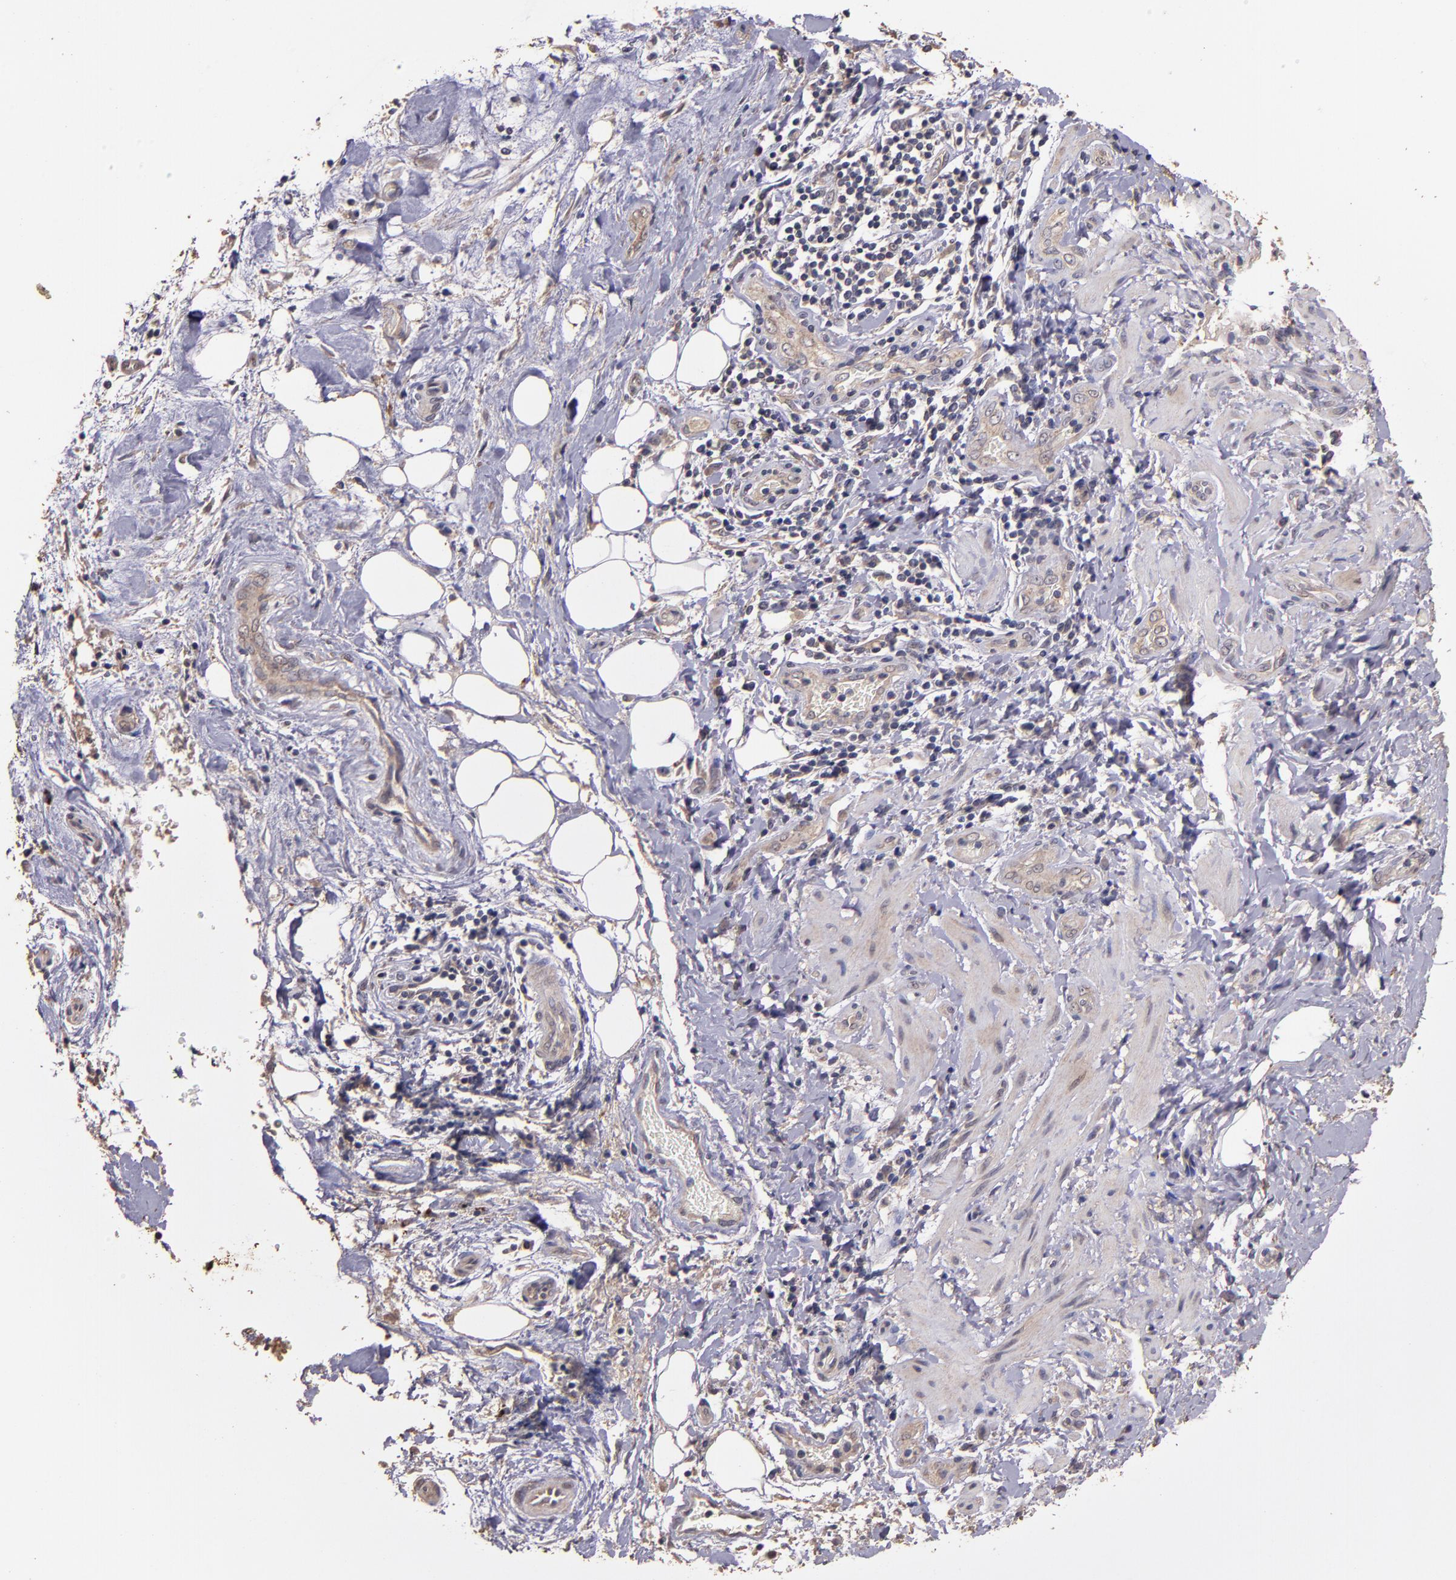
{"staining": {"intensity": "weak", "quantity": ">75%", "location": "cytoplasmic/membranous"}, "tissue": "liver cancer", "cell_type": "Tumor cells", "image_type": "cancer", "snomed": [{"axis": "morphology", "description": "Cholangiocarcinoma"}, {"axis": "topography", "description": "Liver"}], "caption": "Weak cytoplasmic/membranous positivity is seen in approximately >75% of tumor cells in liver cholangiocarcinoma.", "gene": "HECTD1", "patient": {"sex": "male", "age": 58}}